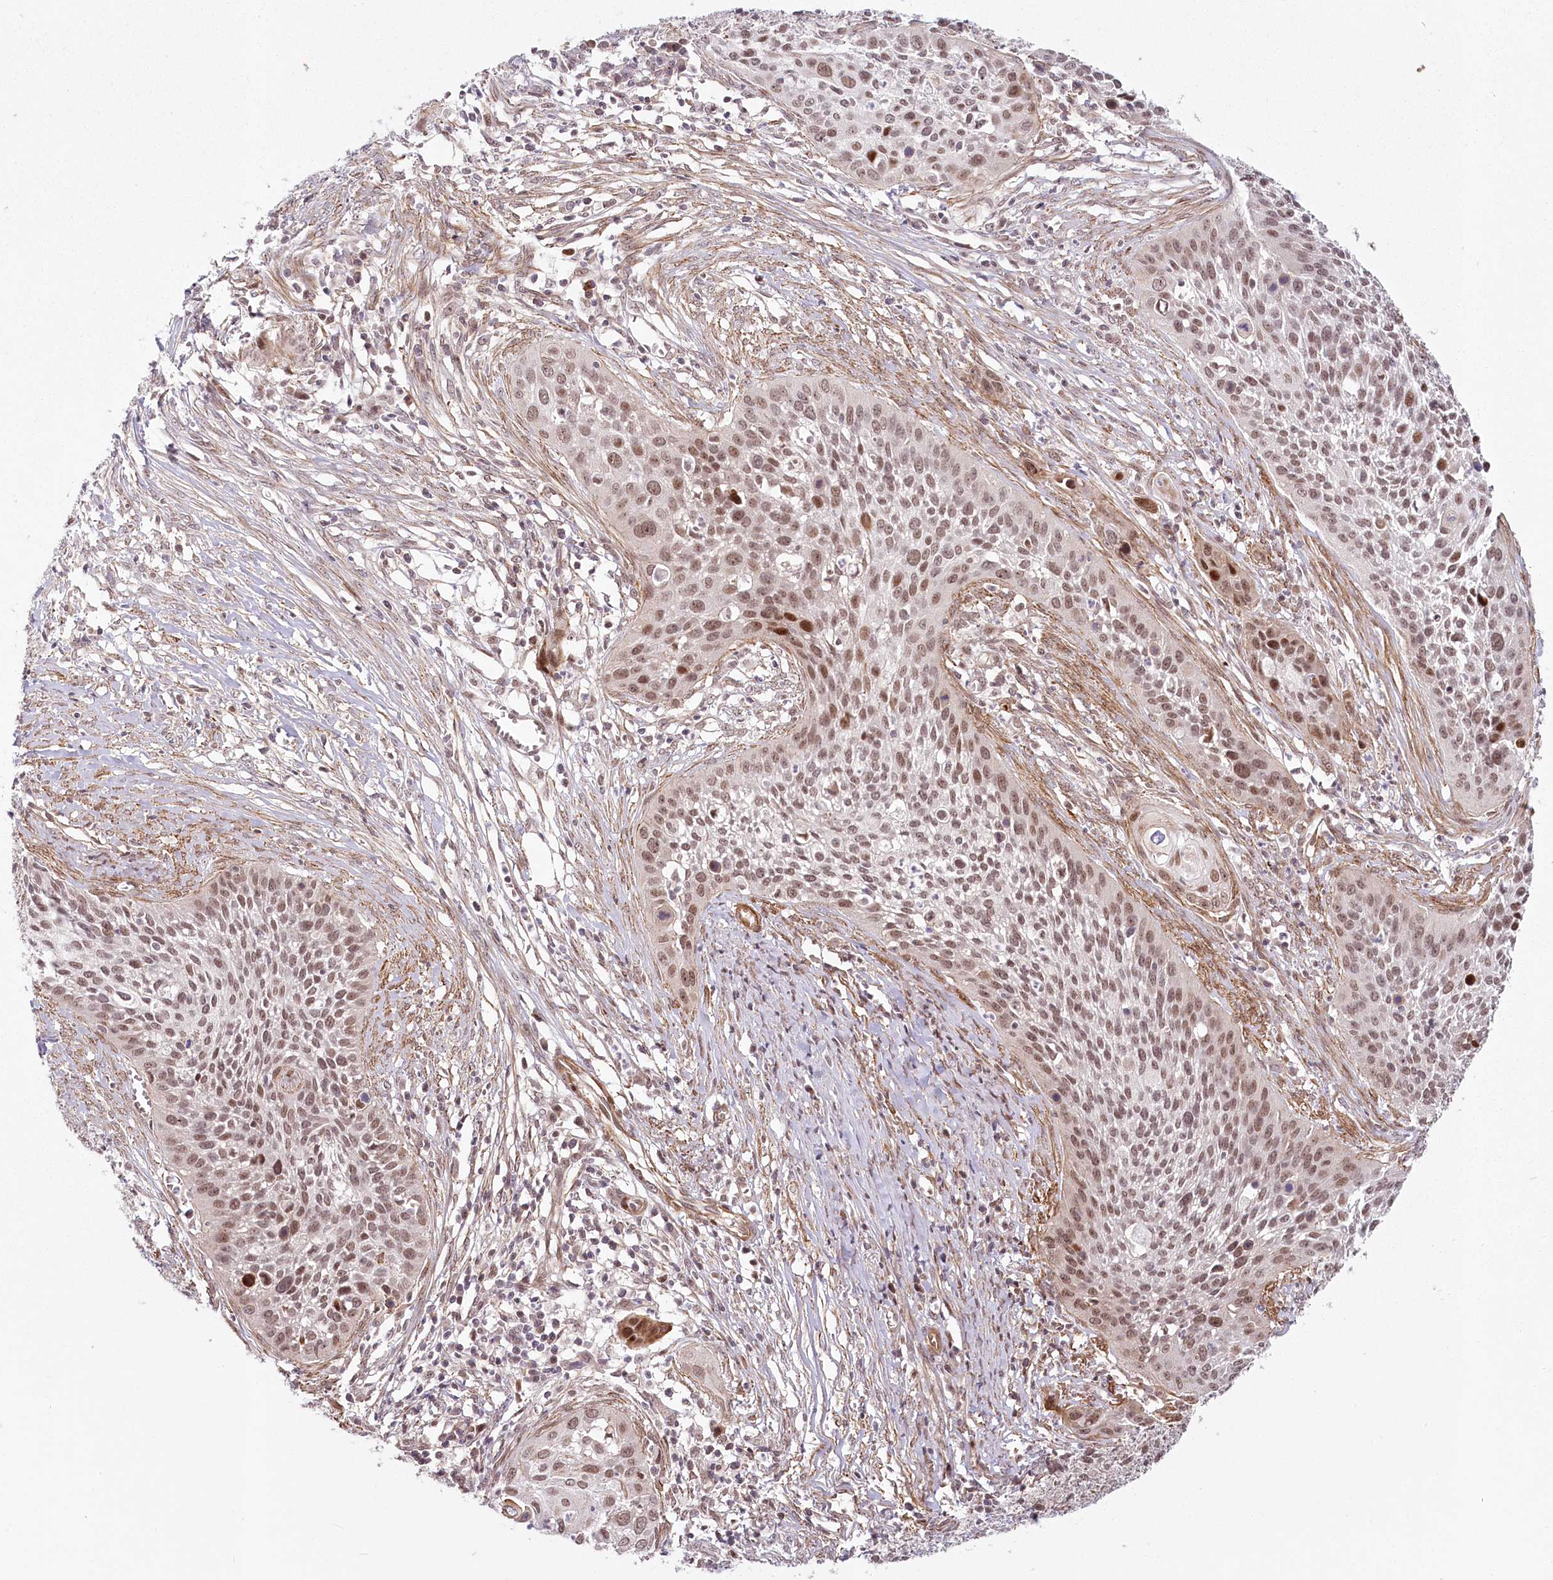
{"staining": {"intensity": "moderate", "quantity": "25%-75%", "location": "nuclear"}, "tissue": "cervical cancer", "cell_type": "Tumor cells", "image_type": "cancer", "snomed": [{"axis": "morphology", "description": "Squamous cell carcinoma, NOS"}, {"axis": "topography", "description": "Cervix"}], "caption": "Protein analysis of squamous cell carcinoma (cervical) tissue displays moderate nuclear expression in approximately 25%-75% of tumor cells.", "gene": "FAM204A", "patient": {"sex": "female", "age": 34}}